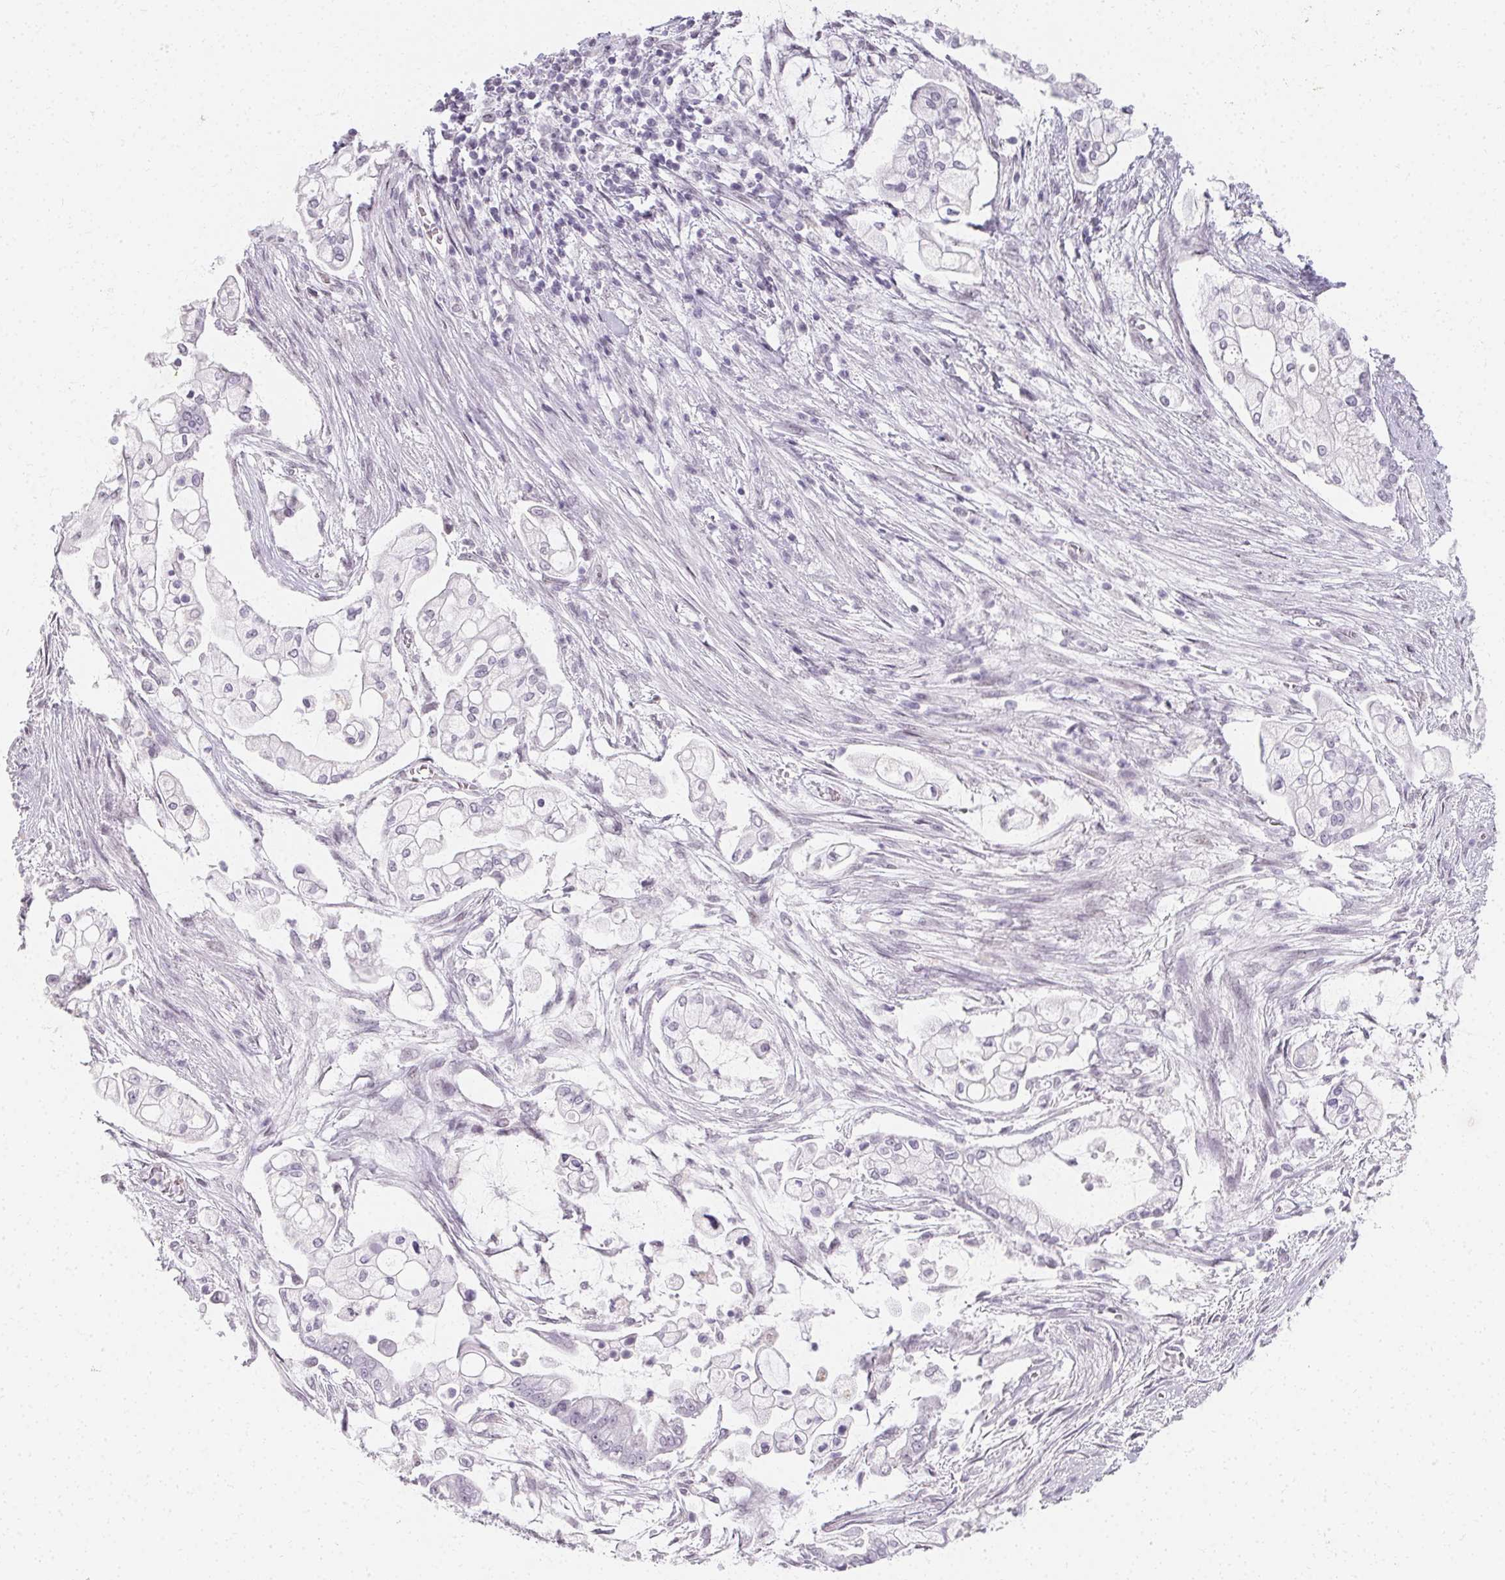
{"staining": {"intensity": "negative", "quantity": "none", "location": "none"}, "tissue": "pancreatic cancer", "cell_type": "Tumor cells", "image_type": "cancer", "snomed": [{"axis": "morphology", "description": "Adenocarcinoma, NOS"}, {"axis": "topography", "description": "Pancreas"}], "caption": "High magnification brightfield microscopy of adenocarcinoma (pancreatic) stained with DAB (brown) and counterstained with hematoxylin (blue): tumor cells show no significant staining.", "gene": "SYNPR", "patient": {"sex": "female", "age": 69}}